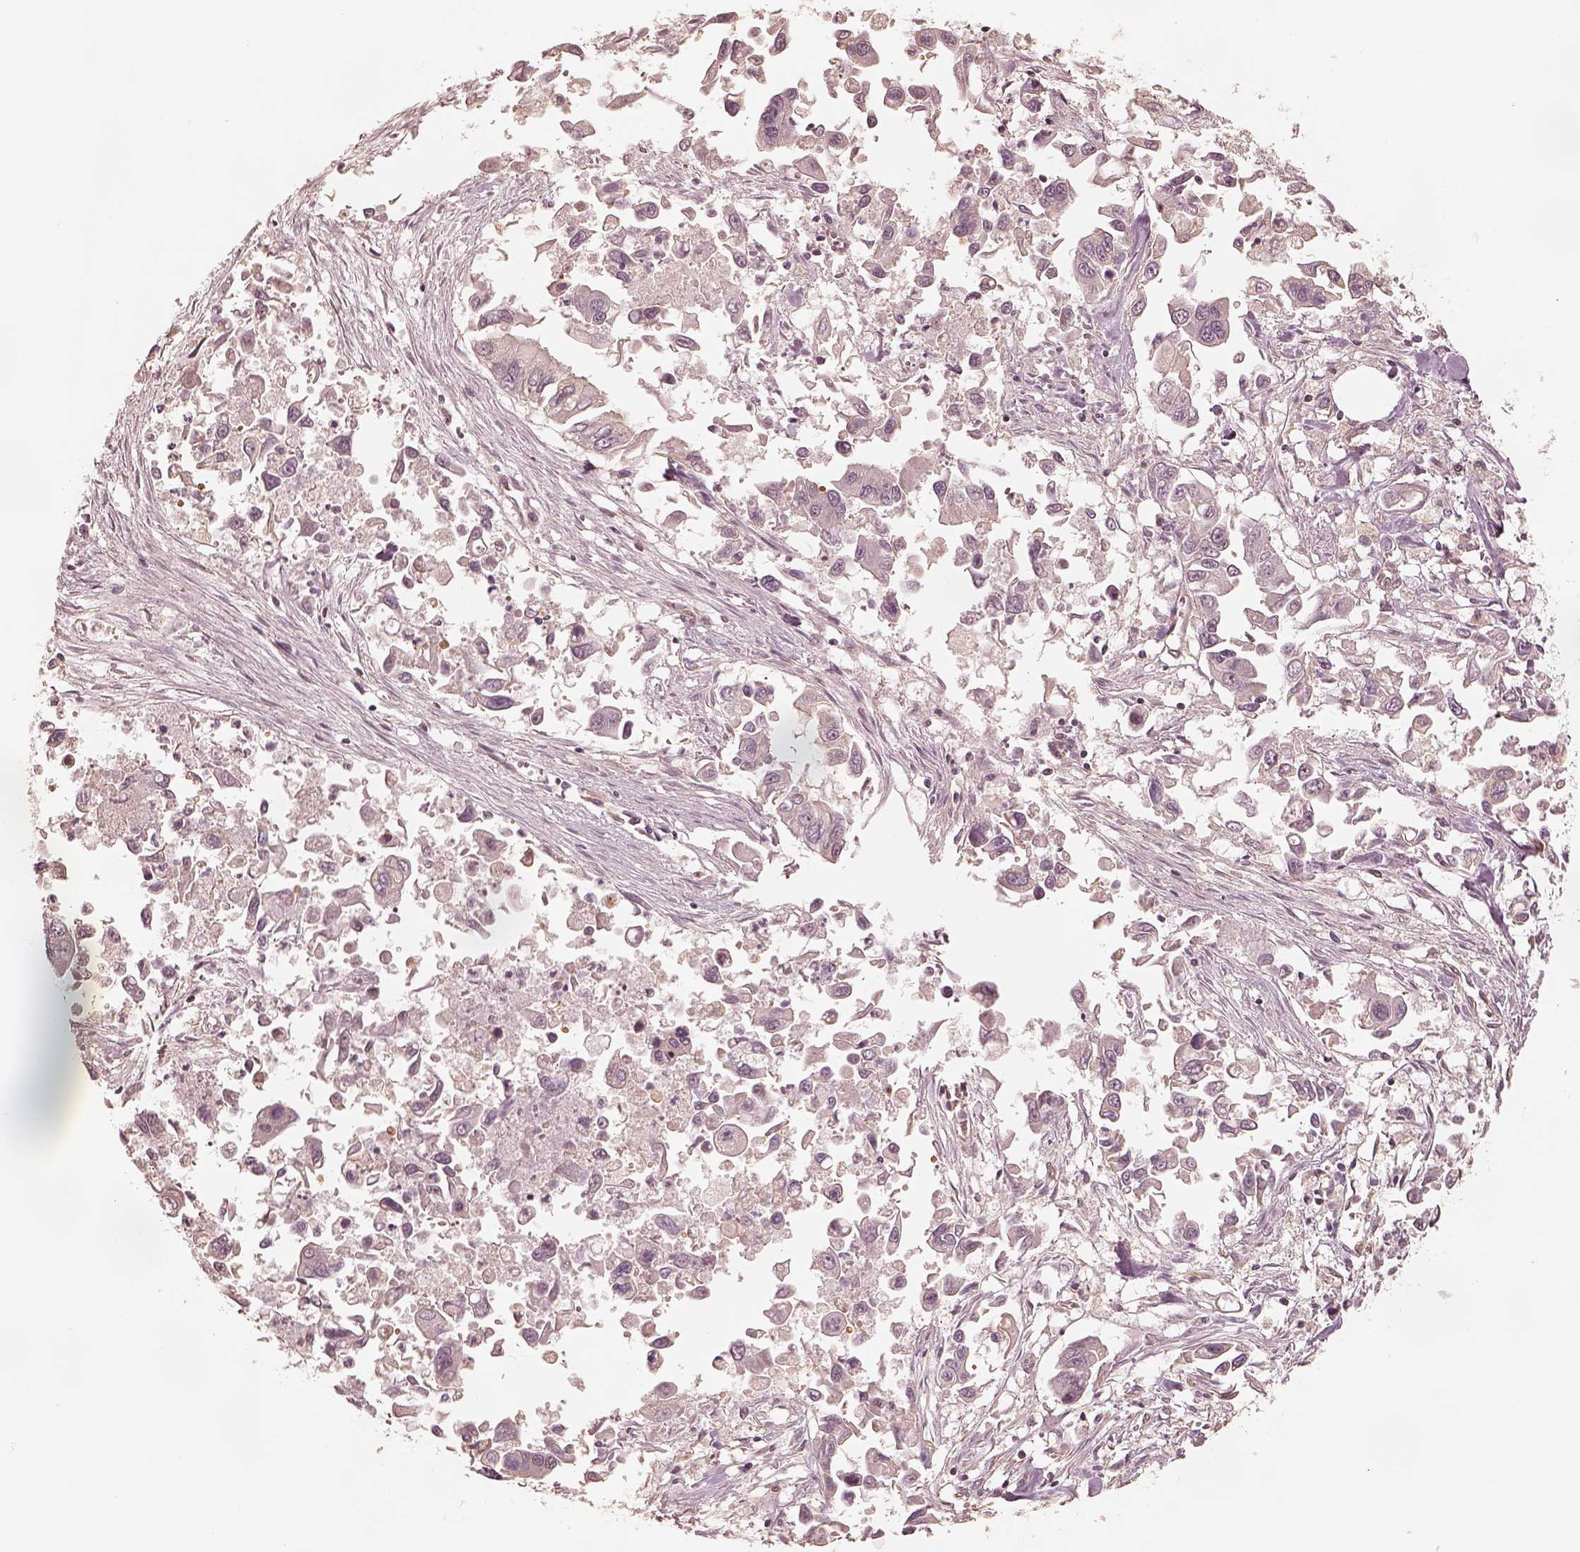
{"staining": {"intensity": "negative", "quantity": "none", "location": "none"}, "tissue": "pancreatic cancer", "cell_type": "Tumor cells", "image_type": "cancer", "snomed": [{"axis": "morphology", "description": "Adenocarcinoma, NOS"}, {"axis": "topography", "description": "Pancreas"}], "caption": "Tumor cells show no significant protein expression in adenocarcinoma (pancreatic).", "gene": "KIF5C", "patient": {"sex": "female", "age": 83}}